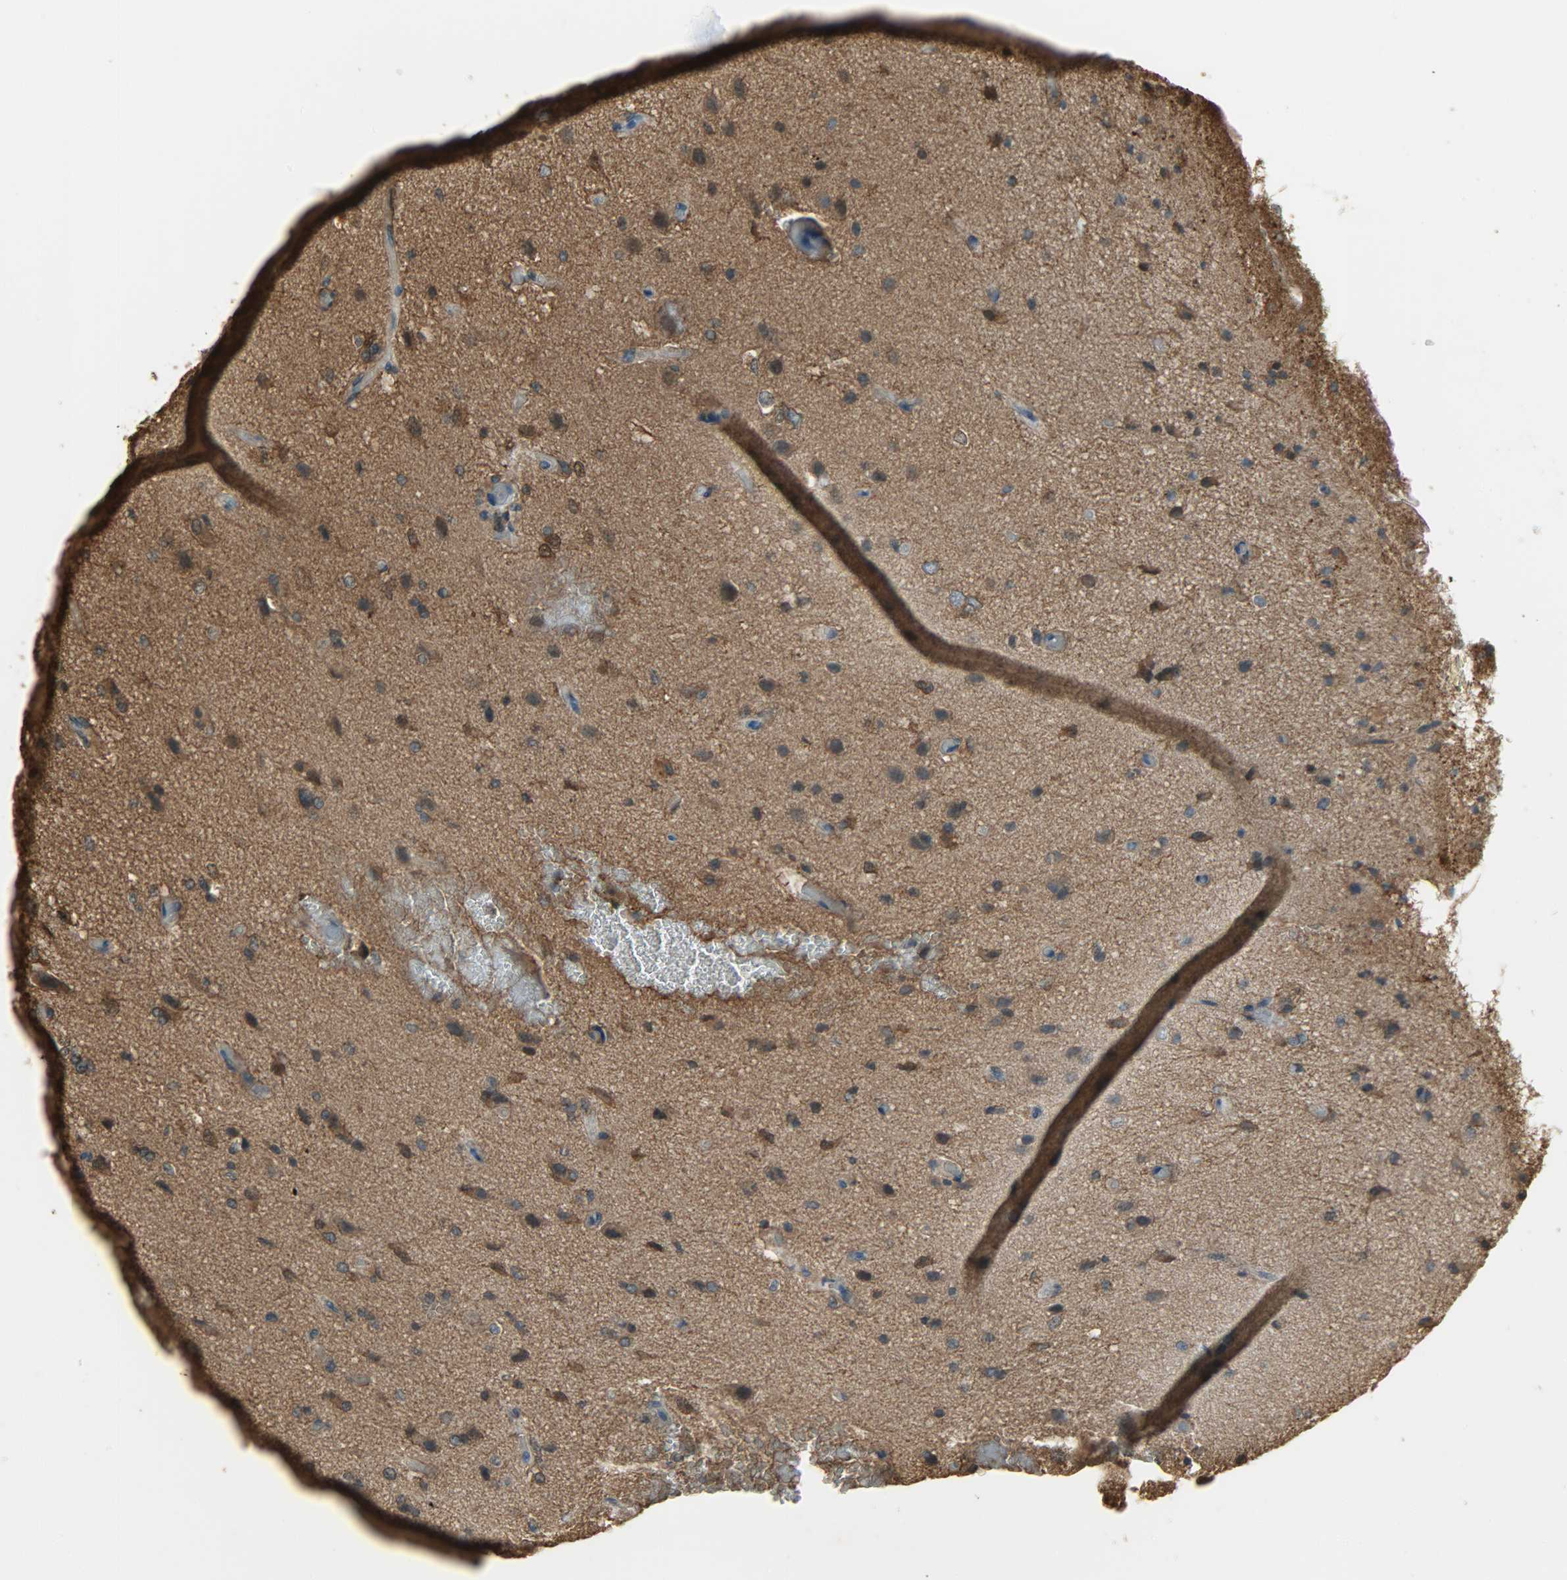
{"staining": {"intensity": "strong", "quantity": ">75%", "location": "cytoplasmic/membranous"}, "tissue": "glioma", "cell_type": "Tumor cells", "image_type": "cancer", "snomed": [{"axis": "morphology", "description": "Glioma, malignant, High grade"}, {"axis": "topography", "description": "Brain"}], "caption": "Glioma stained with DAB immunohistochemistry shows high levels of strong cytoplasmic/membranous staining in approximately >75% of tumor cells. The staining is performed using DAB brown chromogen to label protein expression. The nuclei are counter-stained blue using hematoxylin.", "gene": "LDHB", "patient": {"sex": "male", "age": 47}}